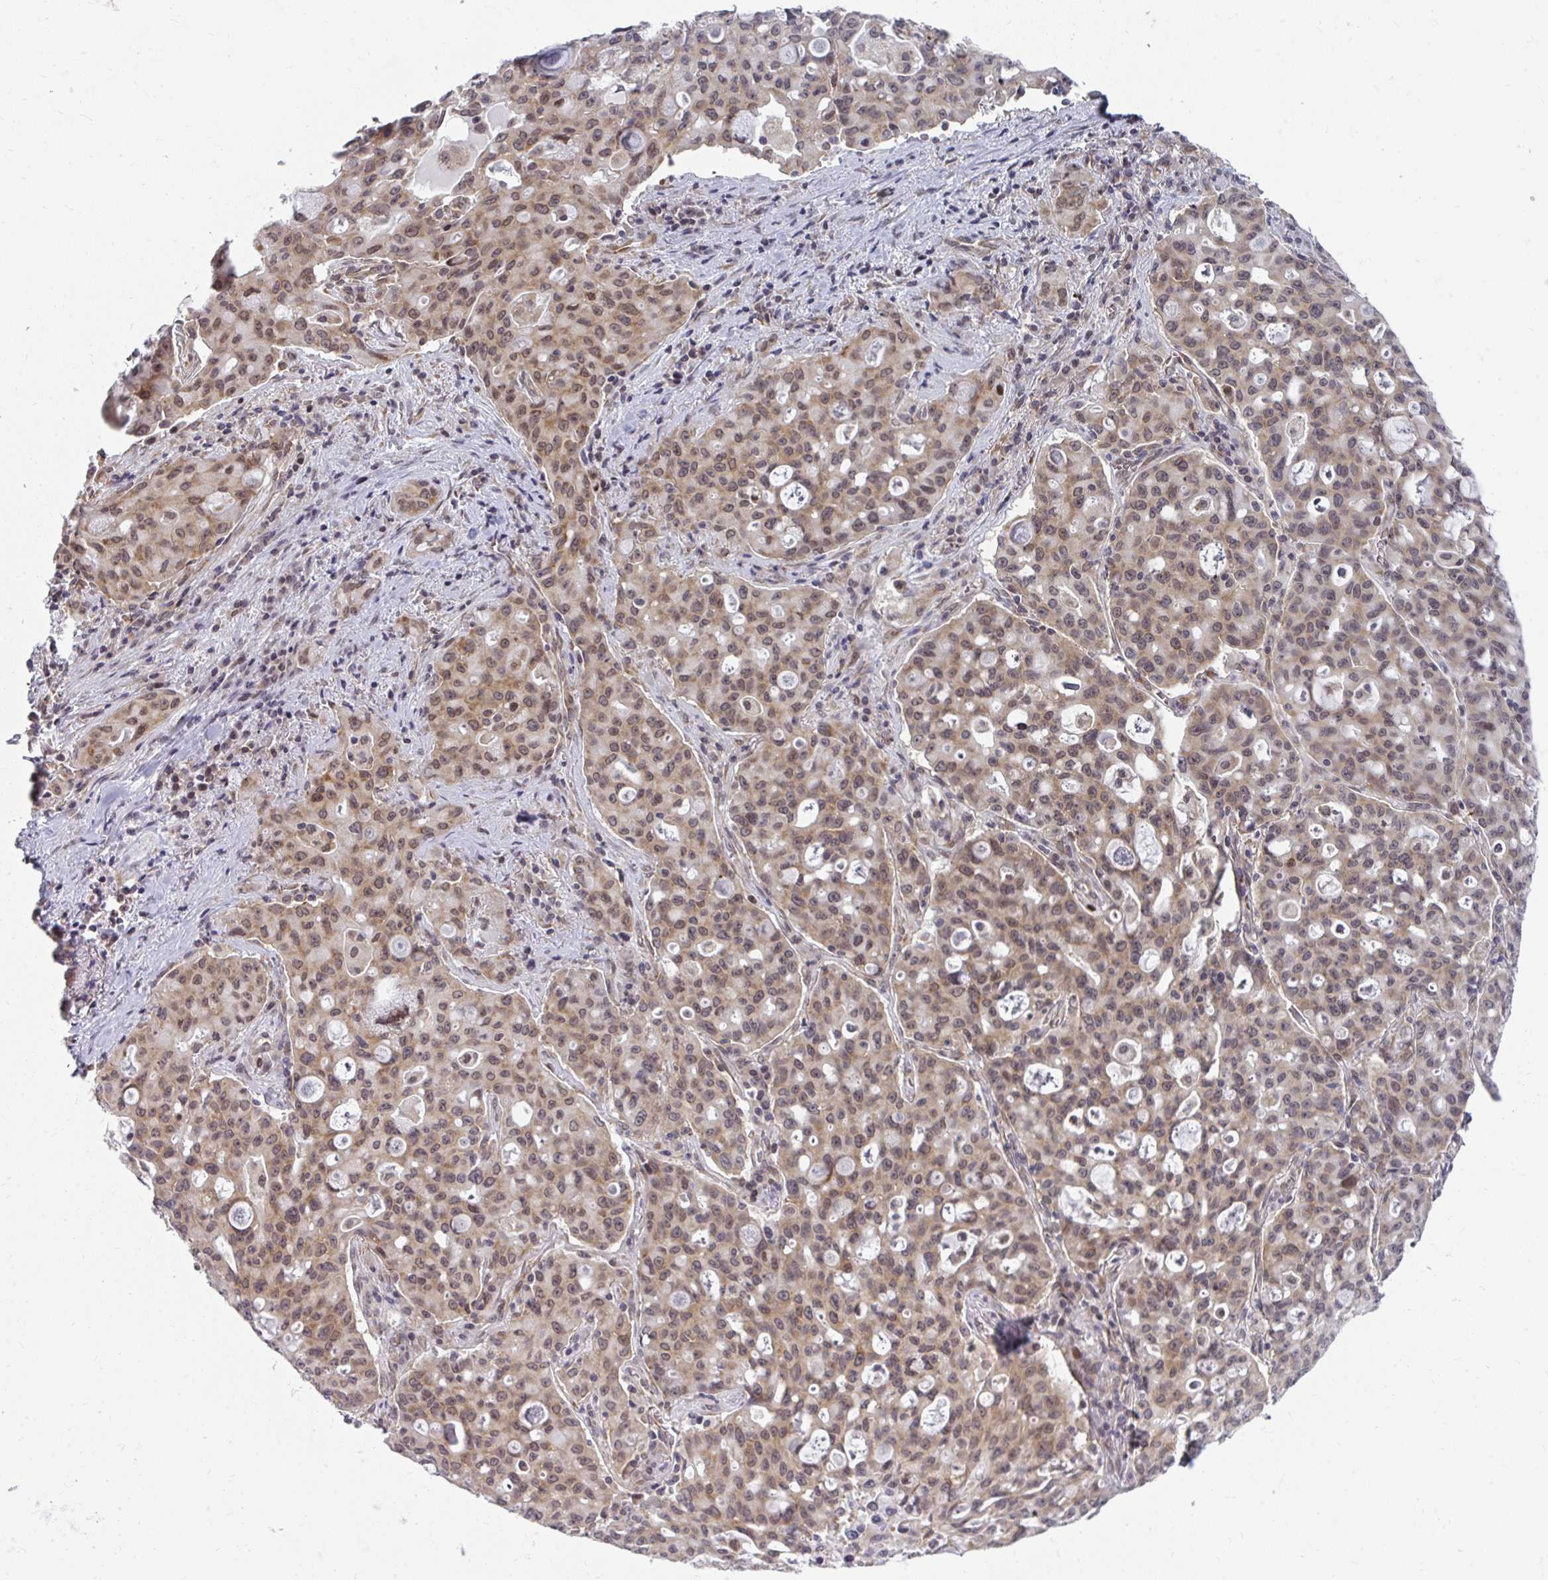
{"staining": {"intensity": "moderate", "quantity": ">75%", "location": "nuclear"}, "tissue": "lung cancer", "cell_type": "Tumor cells", "image_type": "cancer", "snomed": [{"axis": "morphology", "description": "Adenocarcinoma, NOS"}, {"axis": "topography", "description": "Lung"}], "caption": "High-power microscopy captured an IHC micrograph of lung cancer (adenocarcinoma), revealing moderate nuclear expression in about >75% of tumor cells.", "gene": "SYNCRIP", "patient": {"sex": "female", "age": 44}}